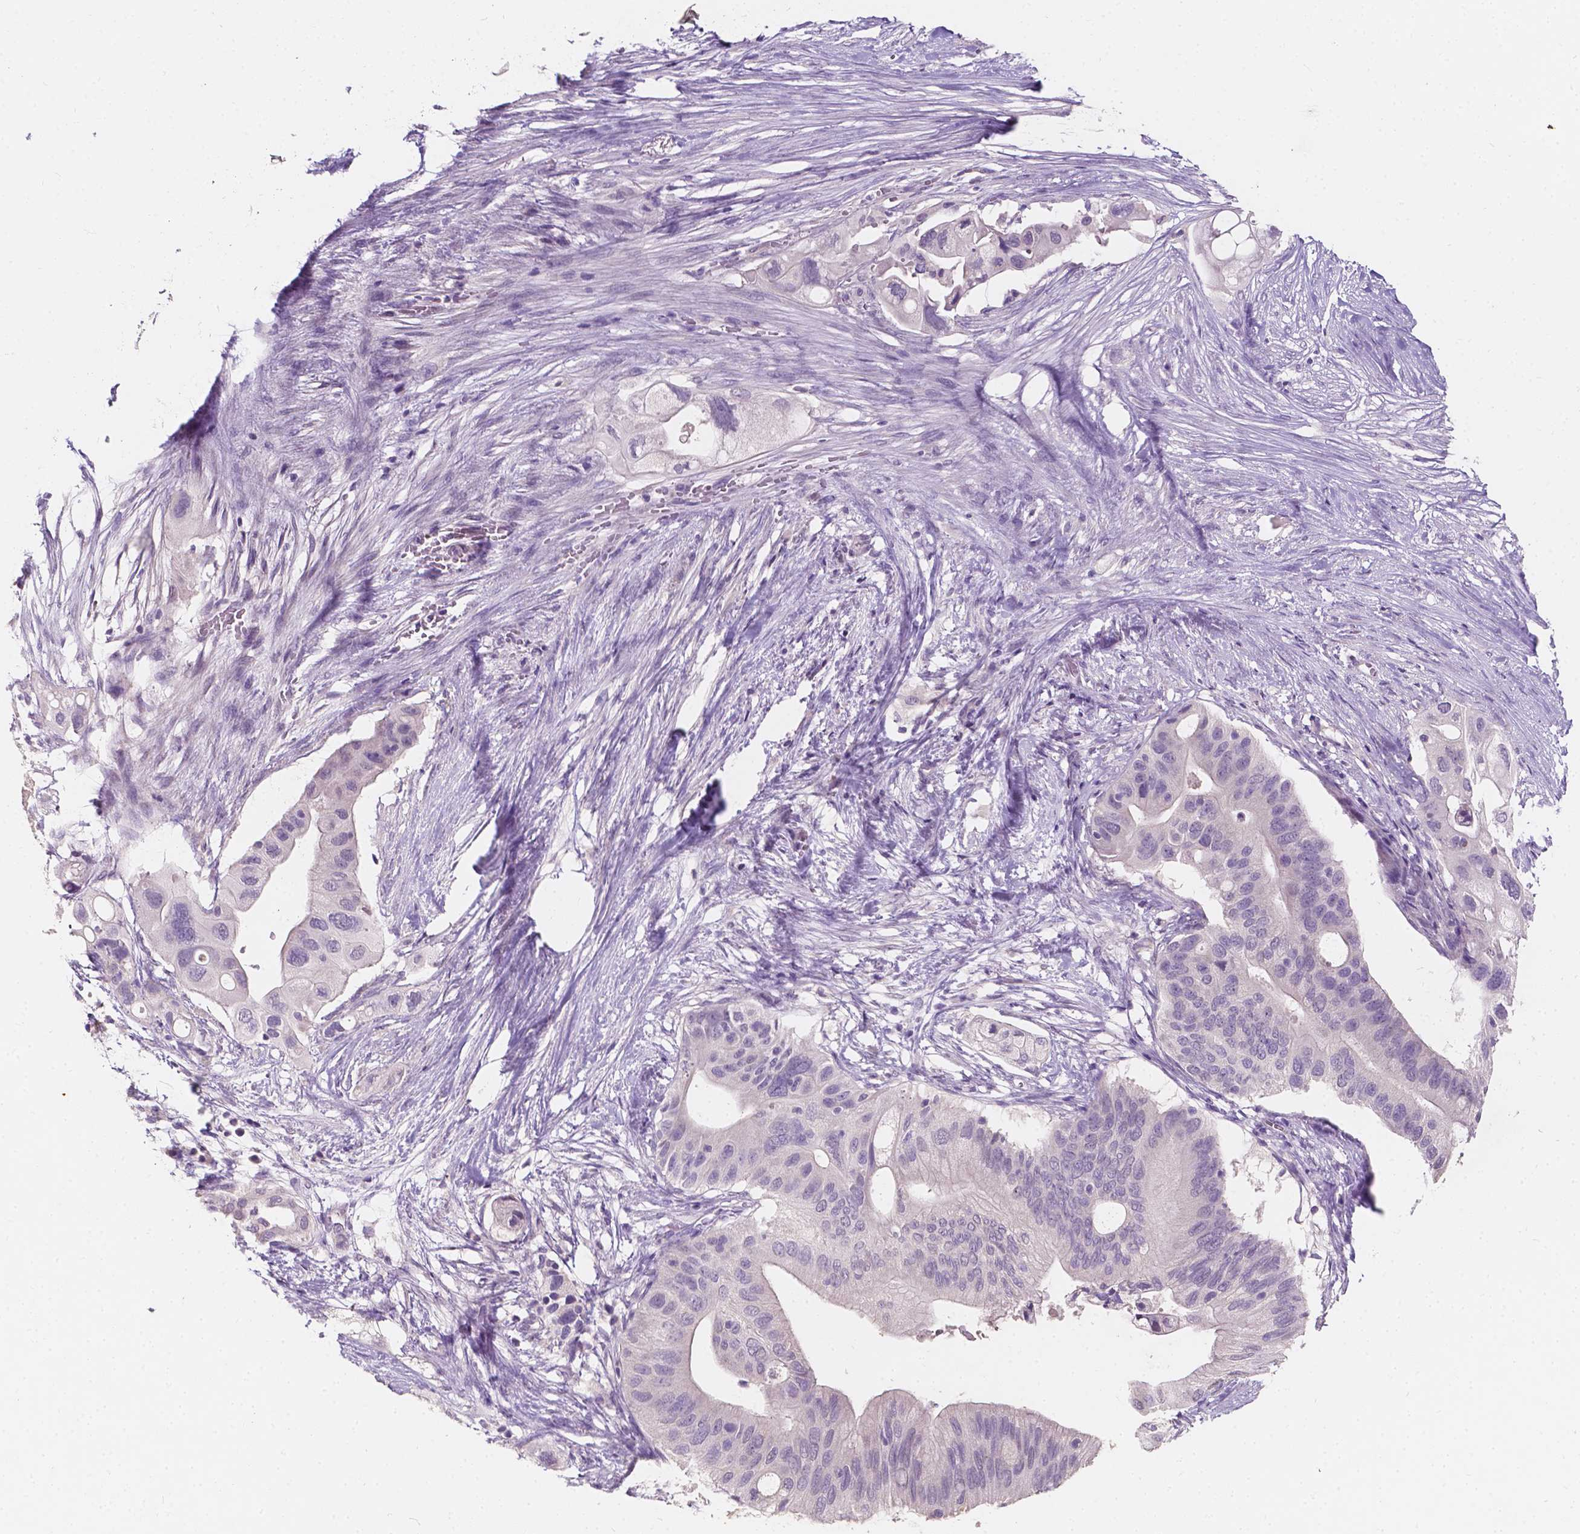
{"staining": {"intensity": "negative", "quantity": "none", "location": "none"}, "tissue": "pancreatic cancer", "cell_type": "Tumor cells", "image_type": "cancer", "snomed": [{"axis": "morphology", "description": "Adenocarcinoma, NOS"}, {"axis": "topography", "description": "Pancreas"}], "caption": "Tumor cells show no significant expression in adenocarcinoma (pancreatic).", "gene": "TAL1", "patient": {"sex": "female", "age": 72}}